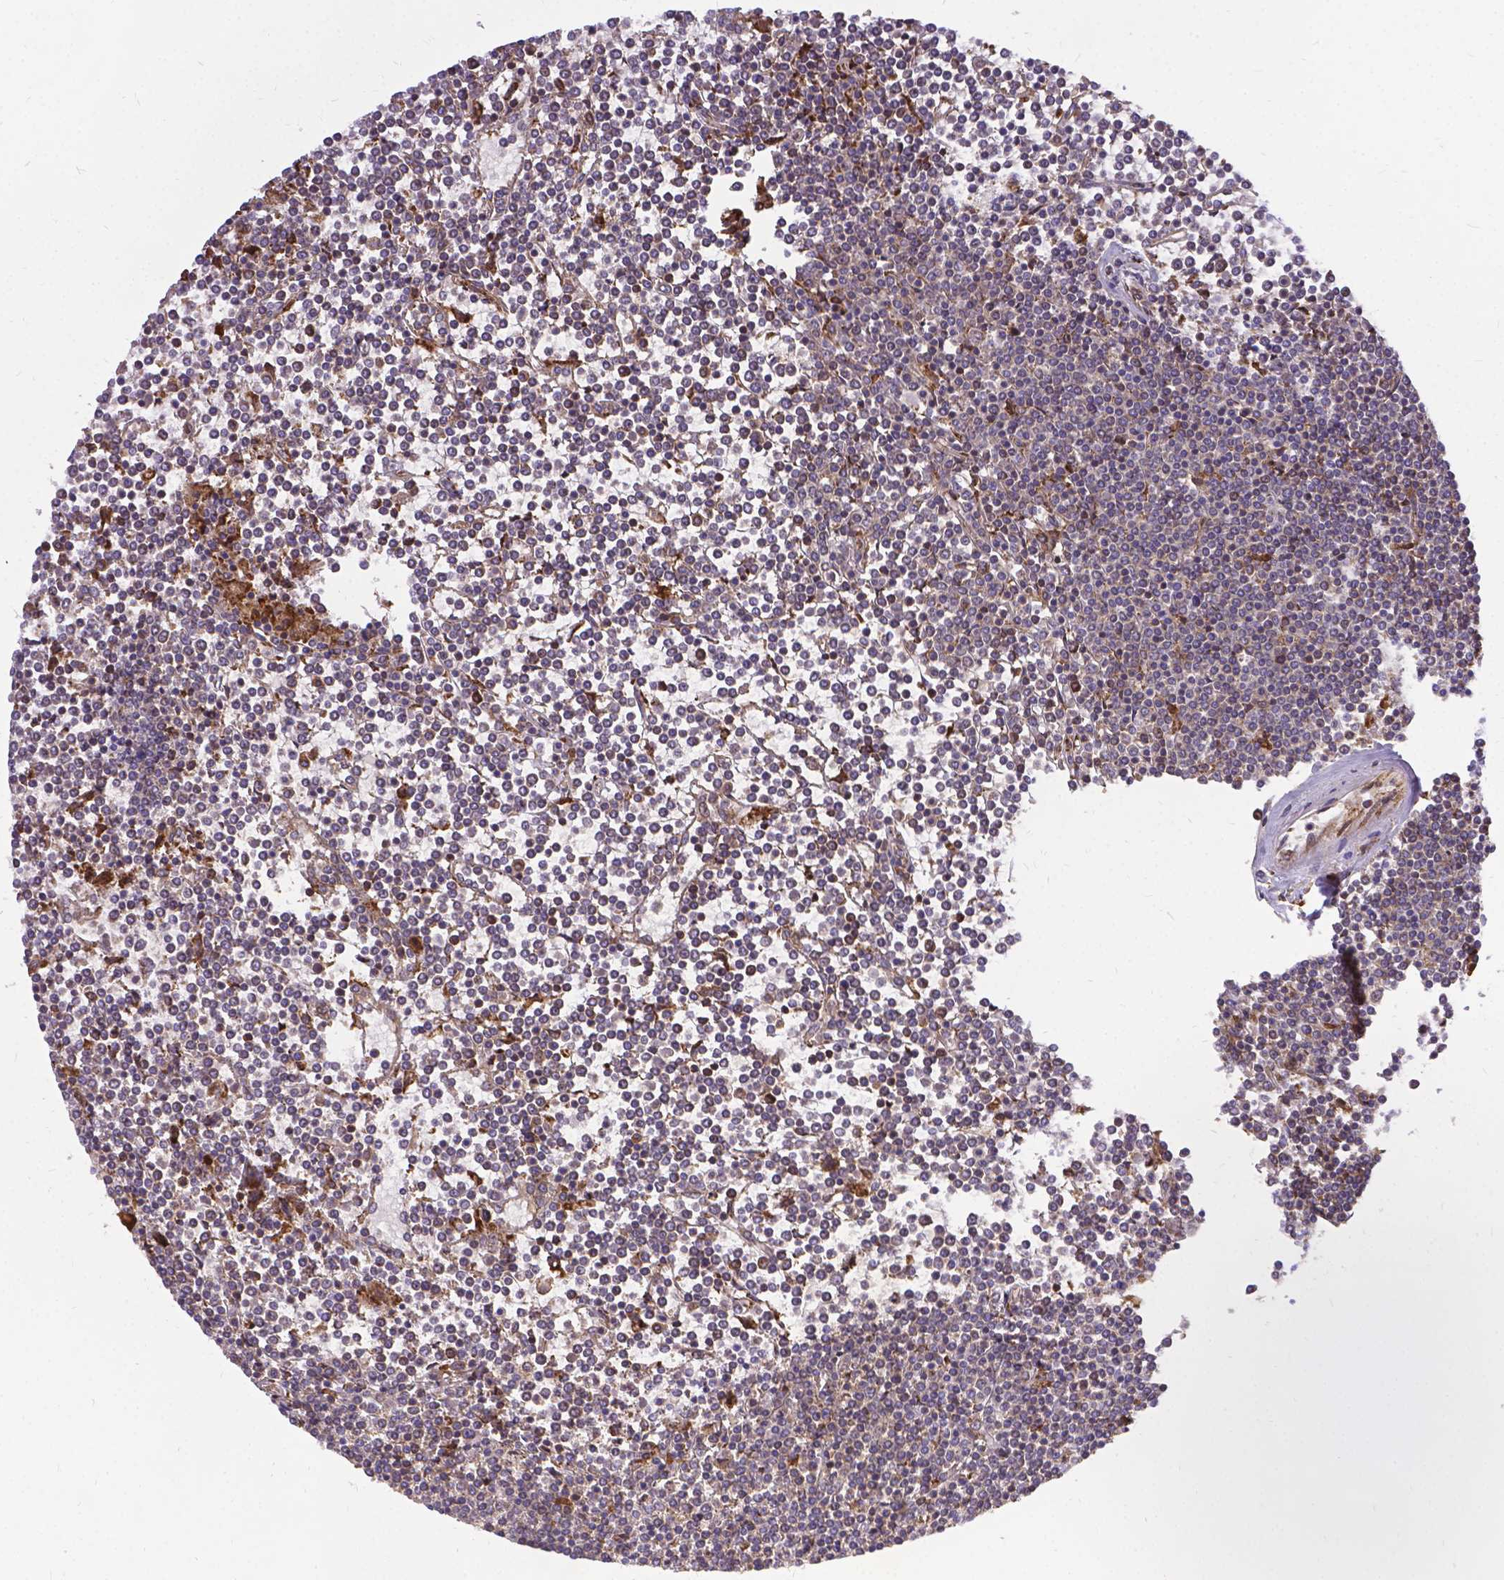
{"staining": {"intensity": "negative", "quantity": "none", "location": "none"}, "tissue": "lymphoma", "cell_type": "Tumor cells", "image_type": "cancer", "snomed": [{"axis": "morphology", "description": "Malignant lymphoma, non-Hodgkin's type, Low grade"}, {"axis": "topography", "description": "Spleen"}], "caption": "This micrograph is of malignant lymphoma, non-Hodgkin's type (low-grade) stained with immunohistochemistry (IHC) to label a protein in brown with the nuclei are counter-stained blue. There is no staining in tumor cells.", "gene": "DENND6A", "patient": {"sex": "female", "age": 19}}